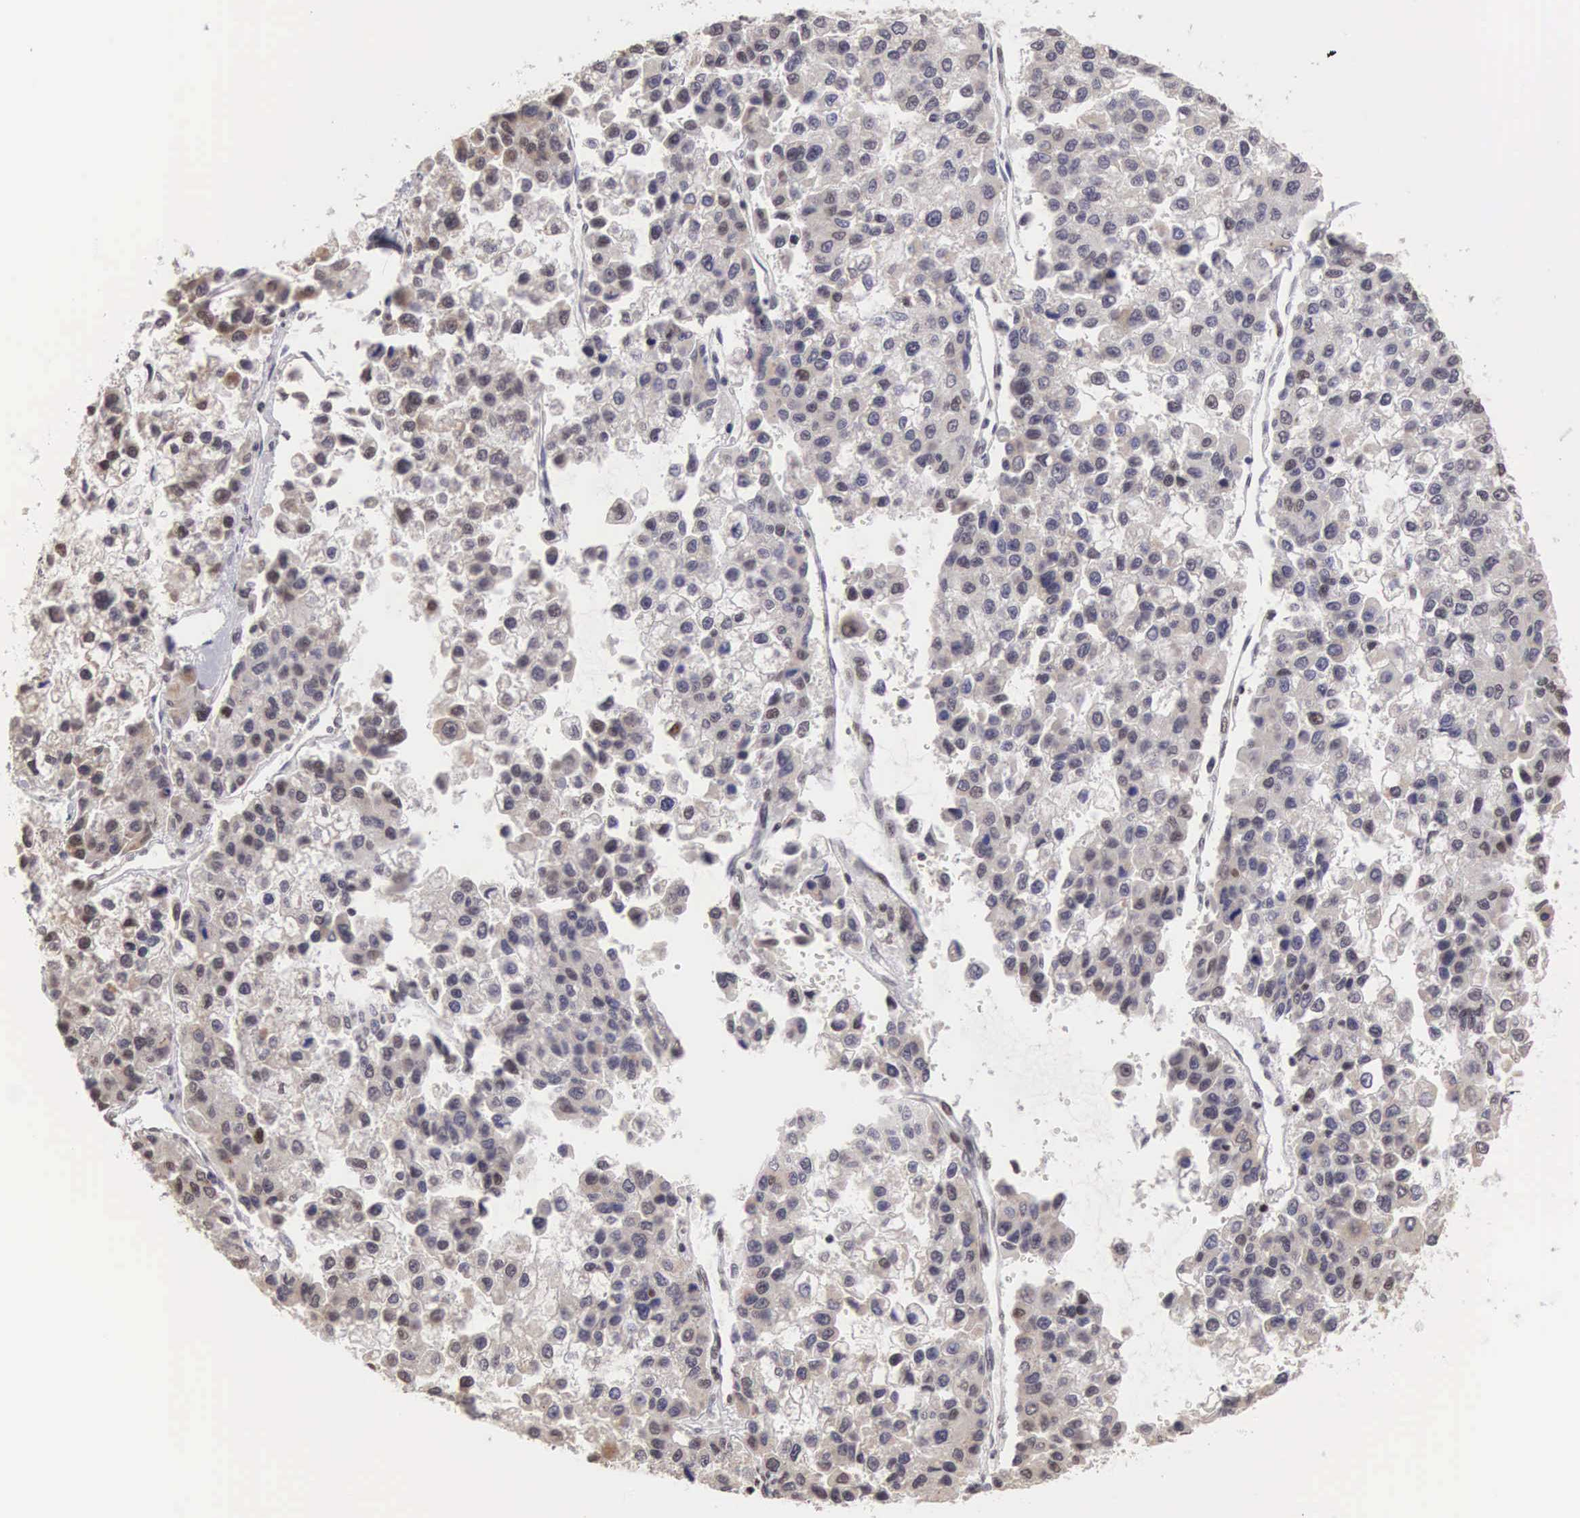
{"staining": {"intensity": "negative", "quantity": "none", "location": "none"}, "tissue": "liver cancer", "cell_type": "Tumor cells", "image_type": "cancer", "snomed": [{"axis": "morphology", "description": "Carcinoma, Hepatocellular, NOS"}, {"axis": "topography", "description": "Liver"}], "caption": "The photomicrograph shows no staining of tumor cells in liver cancer.", "gene": "HTATSF1", "patient": {"sex": "female", "age": 66}}